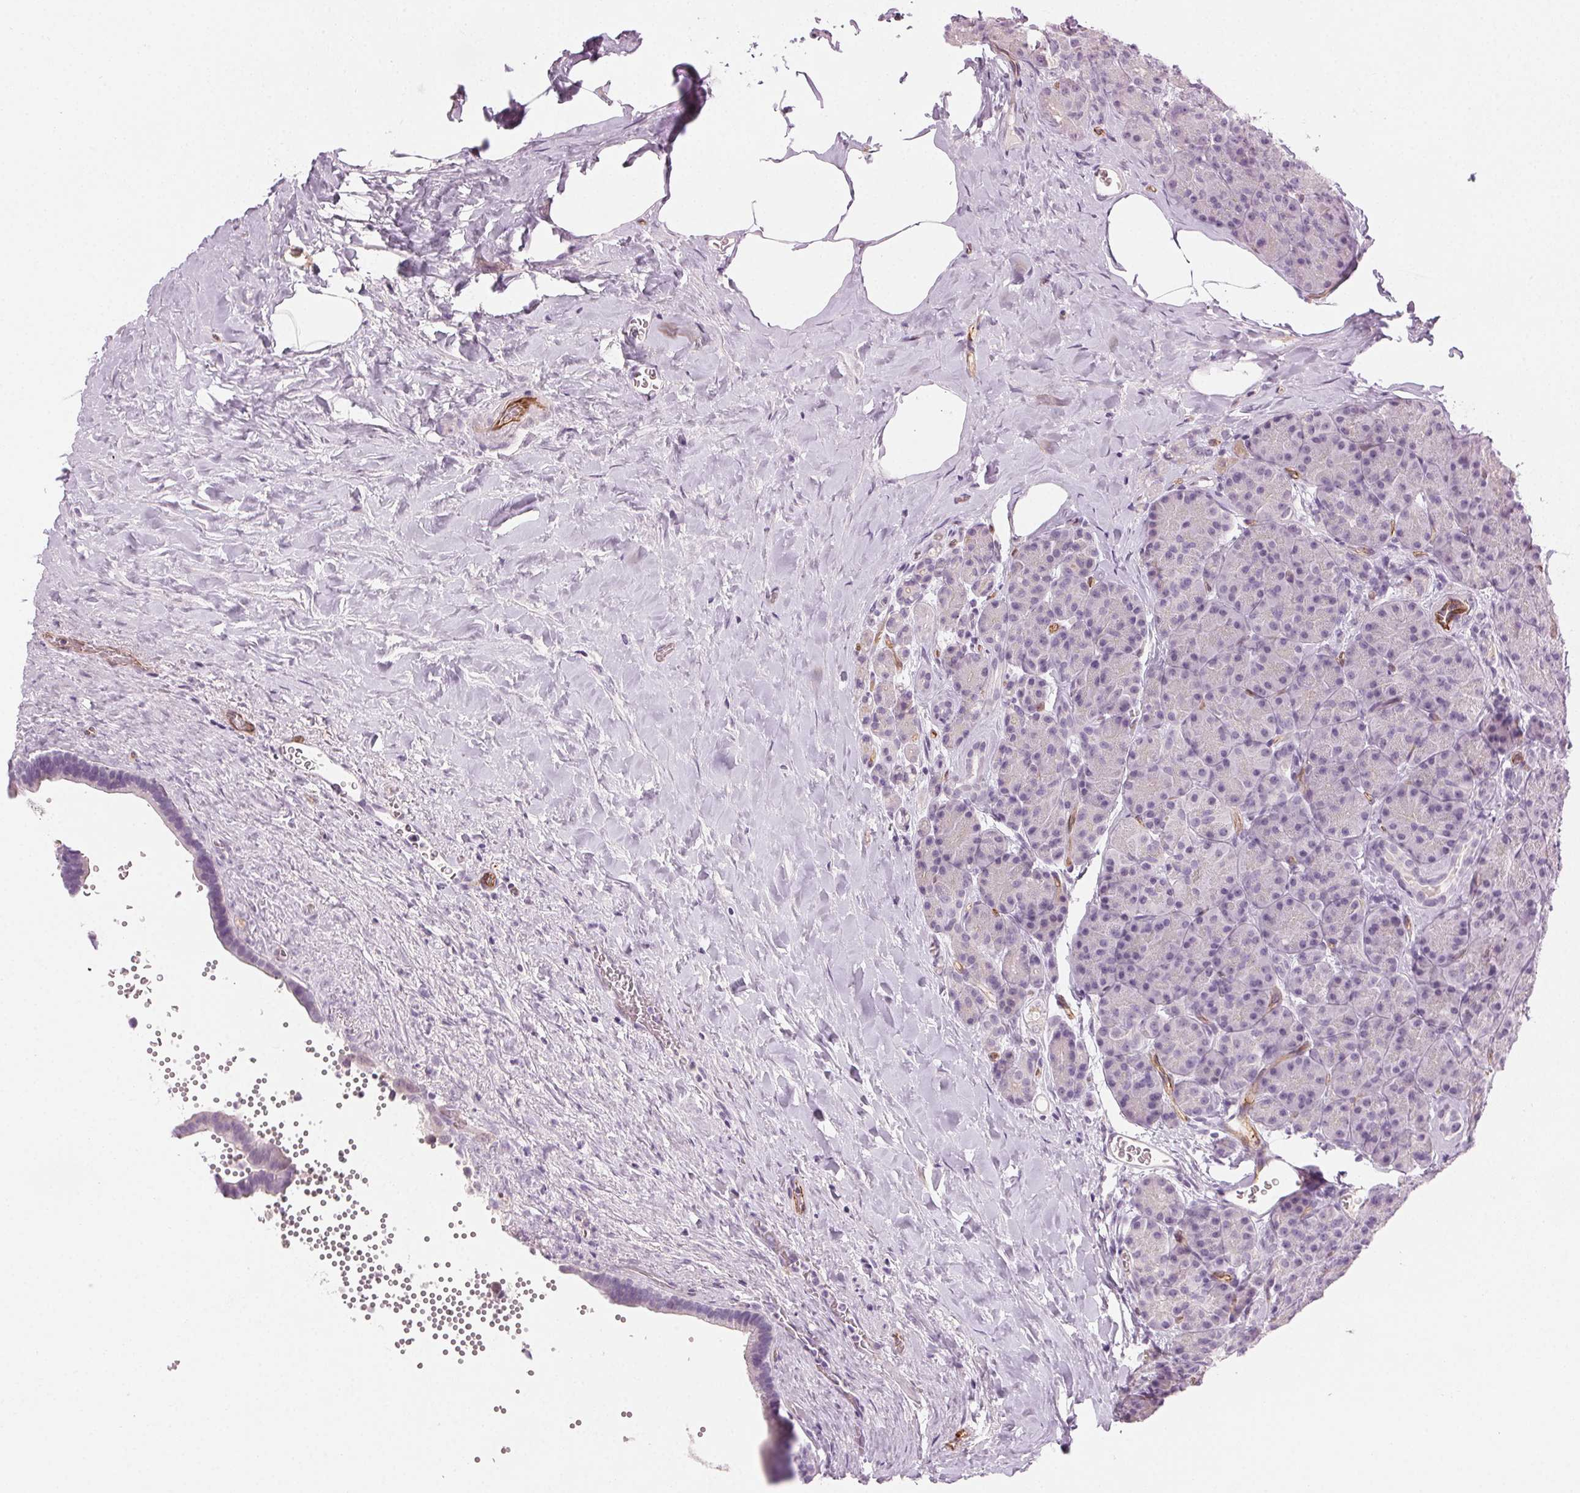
{"staining": {"intensity": "negative", "quantity": "none", "location": "none"}, "tissue": "pancreas", "cell_type": "Exocrine glandular cells", "image_type": "normal", "snomed": [{"axis": "morphology", "description": "Normal tissue, NOS"}, {"axis": "topography", "description": "Pancreas"}], "caption": "DAB immunohistochemical staining of unremarkable pancreas reveals no significant positivity in exocrine glandular cells.", "gene": "AIF1L", "patient": {"sex": "male", "age": 57}}